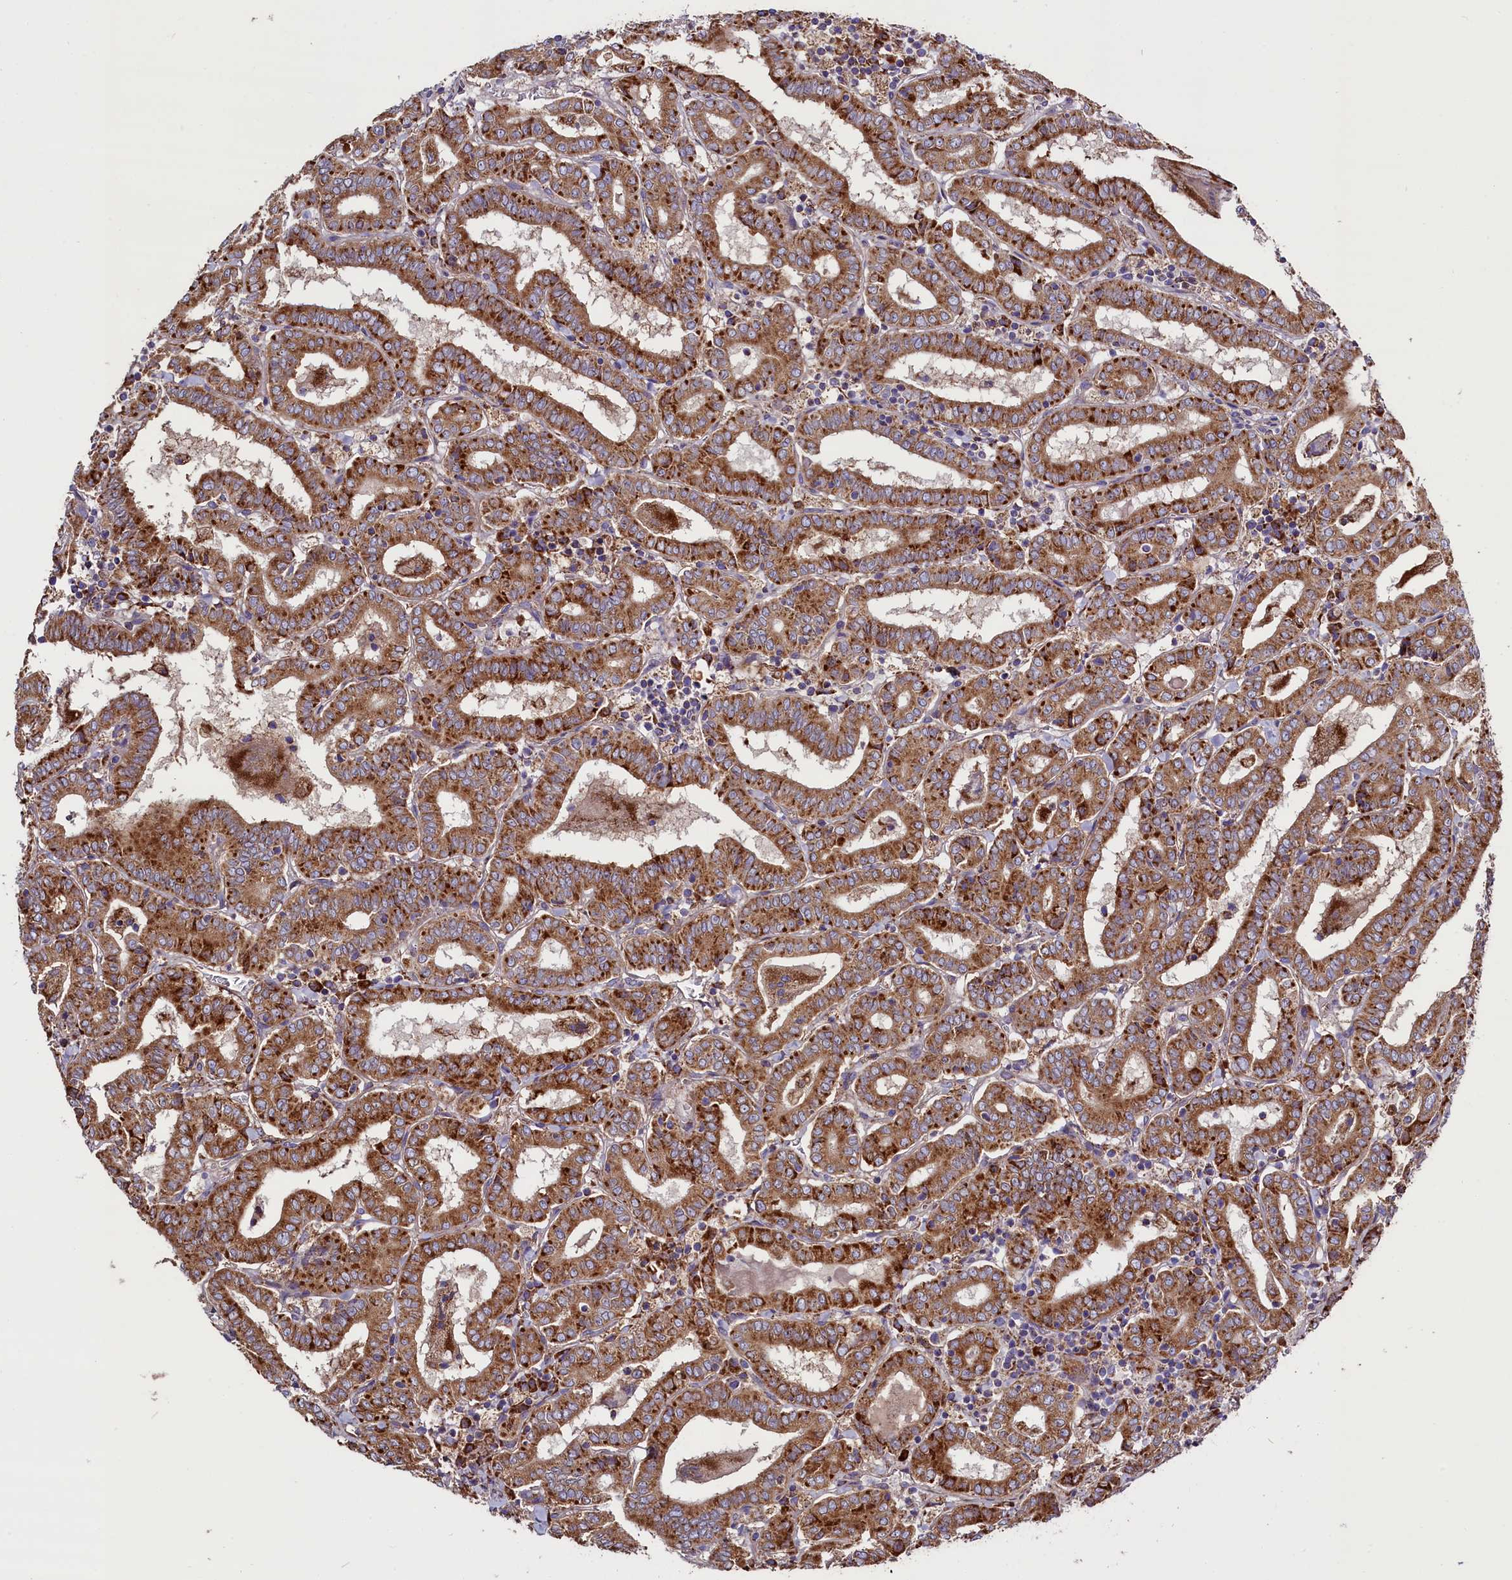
{"staining": {"intensity": "strong", "quantity": ">75%", "location": "cytoplasmic/membranous"}, "tissue": "thyroid cancer", "cell_type": "Tumor cells", "image_type": "cancer", "snomed": [{"axis": "morphology", "description": "Papillary adenocarcinoma, NOS"}, {"axis": "topography", "description": "Thyroid gland"}], "caption": "Strong cytoplasmic/membranous expression for a protein is present in about >75% of tumor cells of thyroid papillary adenocarcinoma using immunohistochemistry (IHC).", "gene": "ZSWIM1", "patient": {"sex": "female", "age": 72}}